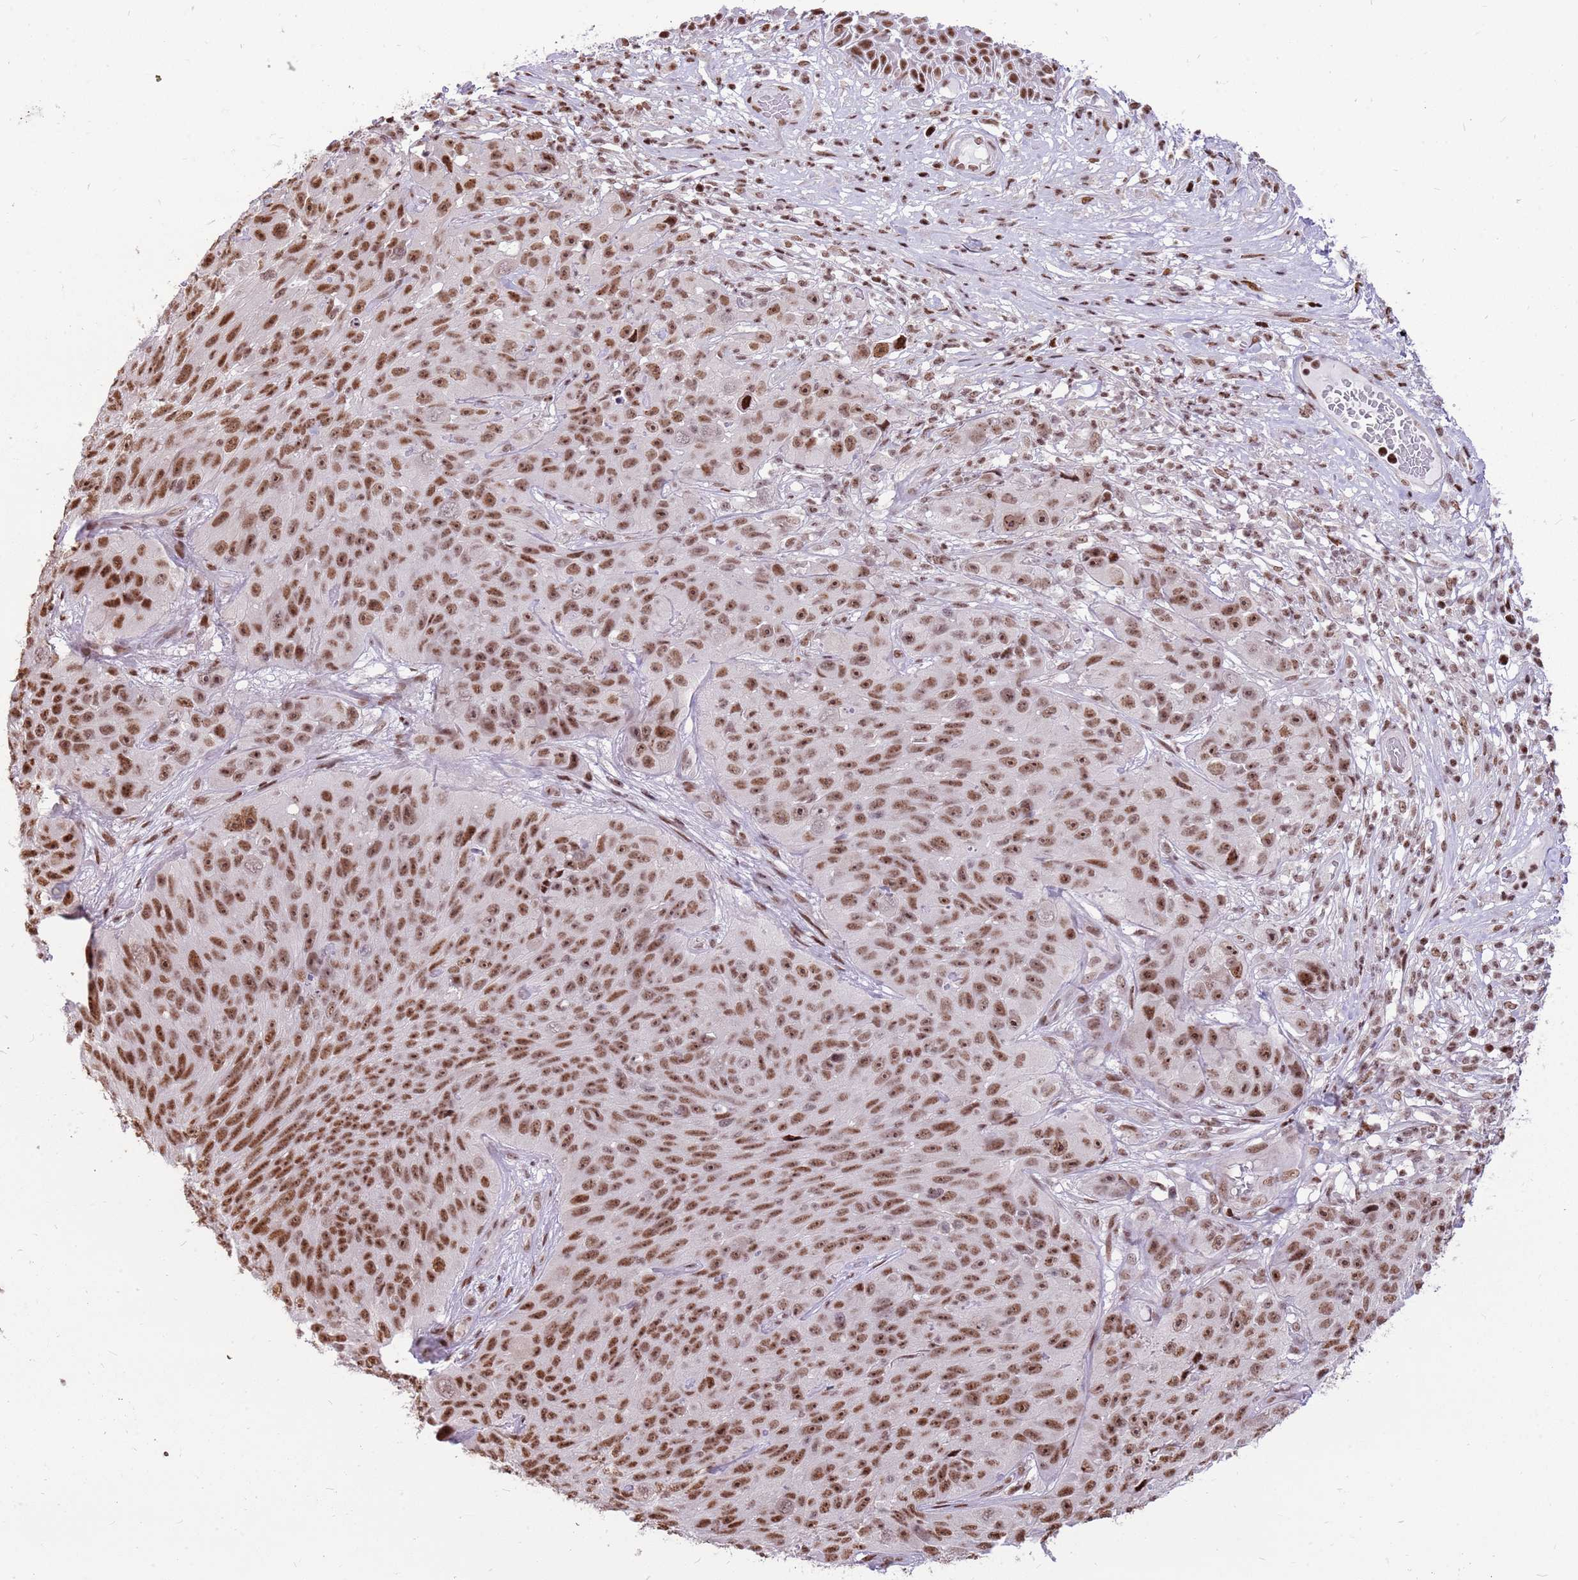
{"staining": {"intensity": "moderate", "quantity": ">75%", "location": "nuclear"}, "tissue": "skin cancer", "cell_type": "Tumor cells", "image_type": "cancer", "snomed": [{"axis": "morphology", "description": "Squamous cell carcinoma, NOS"}, {"axis": "topography", "description": "Skin"}], "caption": "Immunohistochemistry (IHC) staining of skin cancer (squamous cell carcinoma), which exhibits medium levels of moderate nuclear expression in about >75% of tumor cells indicating moderate nuclear protein expression. The staining was performed using DAB (3,3'-diaminobenzidine) (brown) for protein detection and nuclei were counterstained in hematoxylin (blue).", "gene": "WASHC4", "patient": {"sex": "female", "age": 87}}